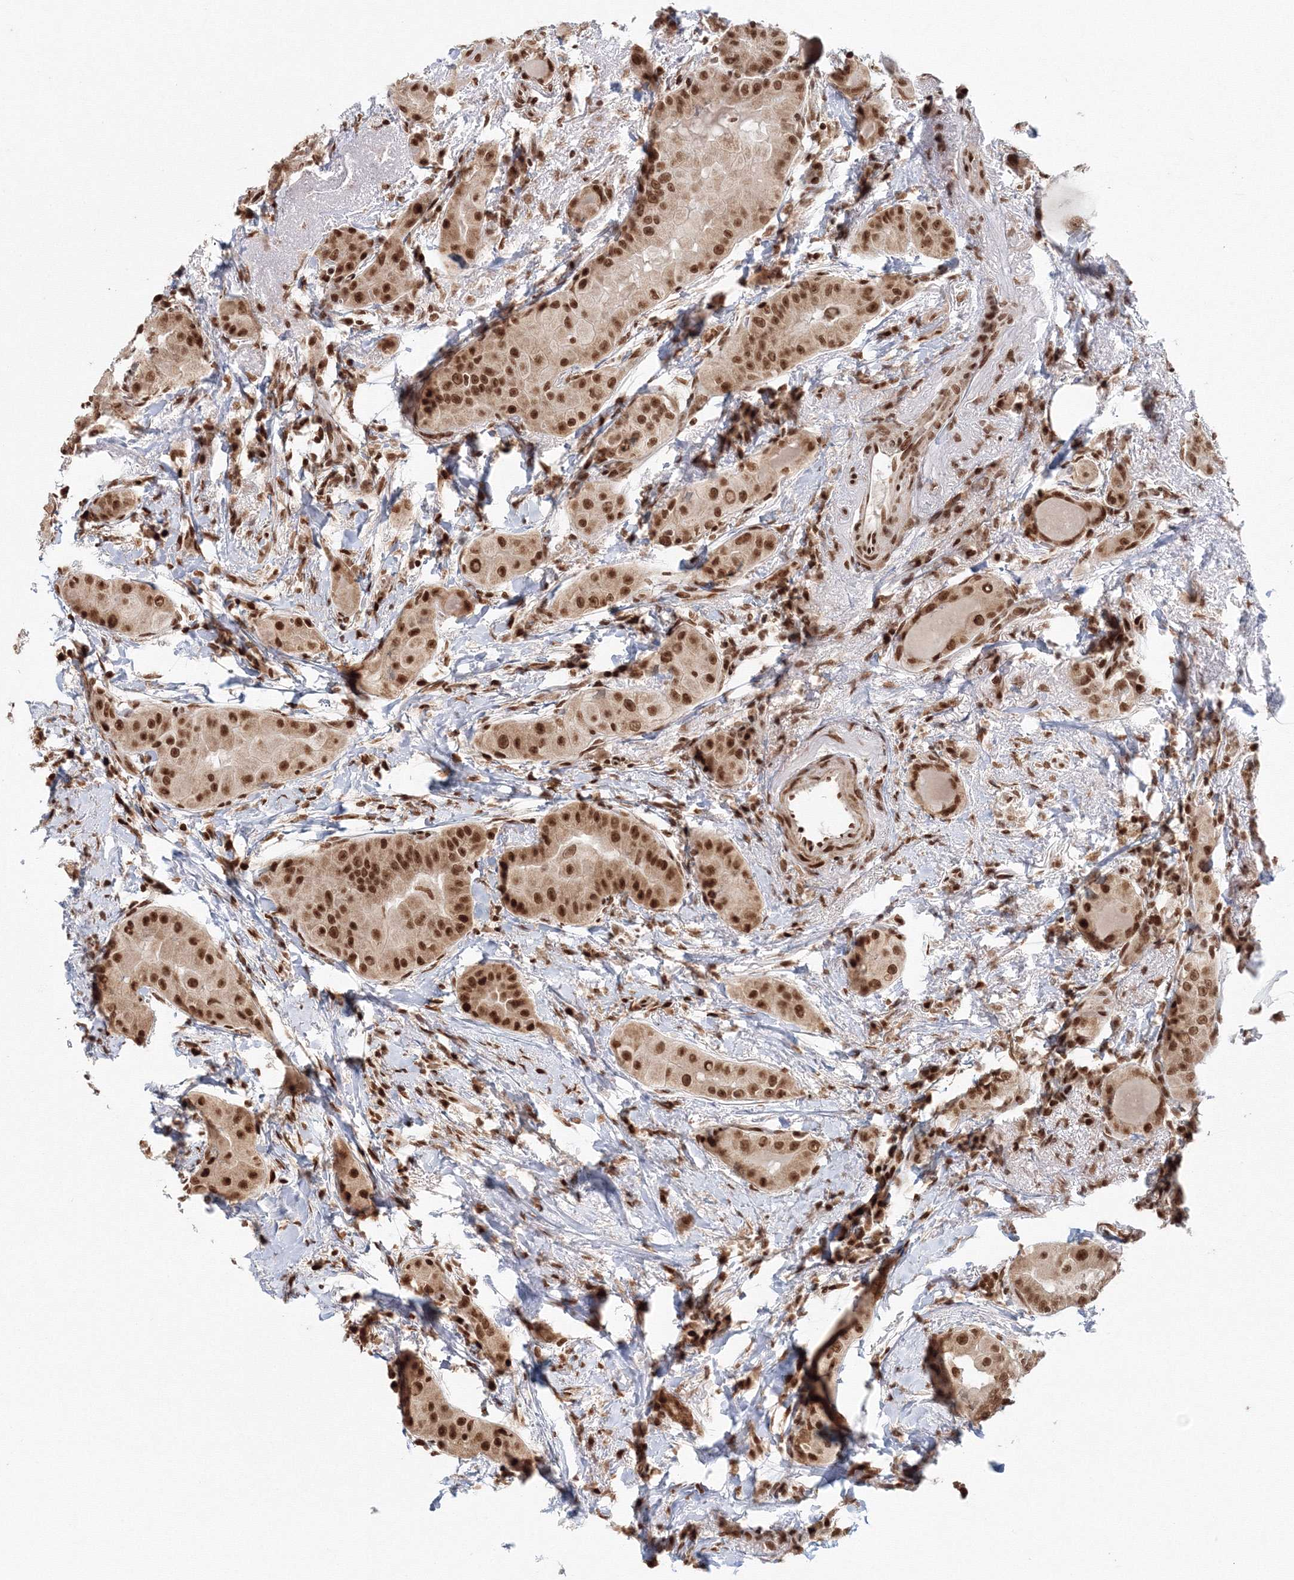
{"staining": {"intensity": "strong", "quantity": ">75%", "location": "nuclear"}, "tissue": "thyroid cancer", "cell_type": "Tumor cells", "image_type": "cancer", "snomed": [{"axis": "morphology", "description": "Papillary adenocarcinoma, NOS"}, {"axis": "topography", "description": "Thyroid gland"}], "caption": "This is an image of IHC staining of thyroid papillary adenocarcinoma, which shows strong staining in the nuclear of tumor cells.", "gene": "KIF20A", "patient": {"sex": "male", "age": 33}}